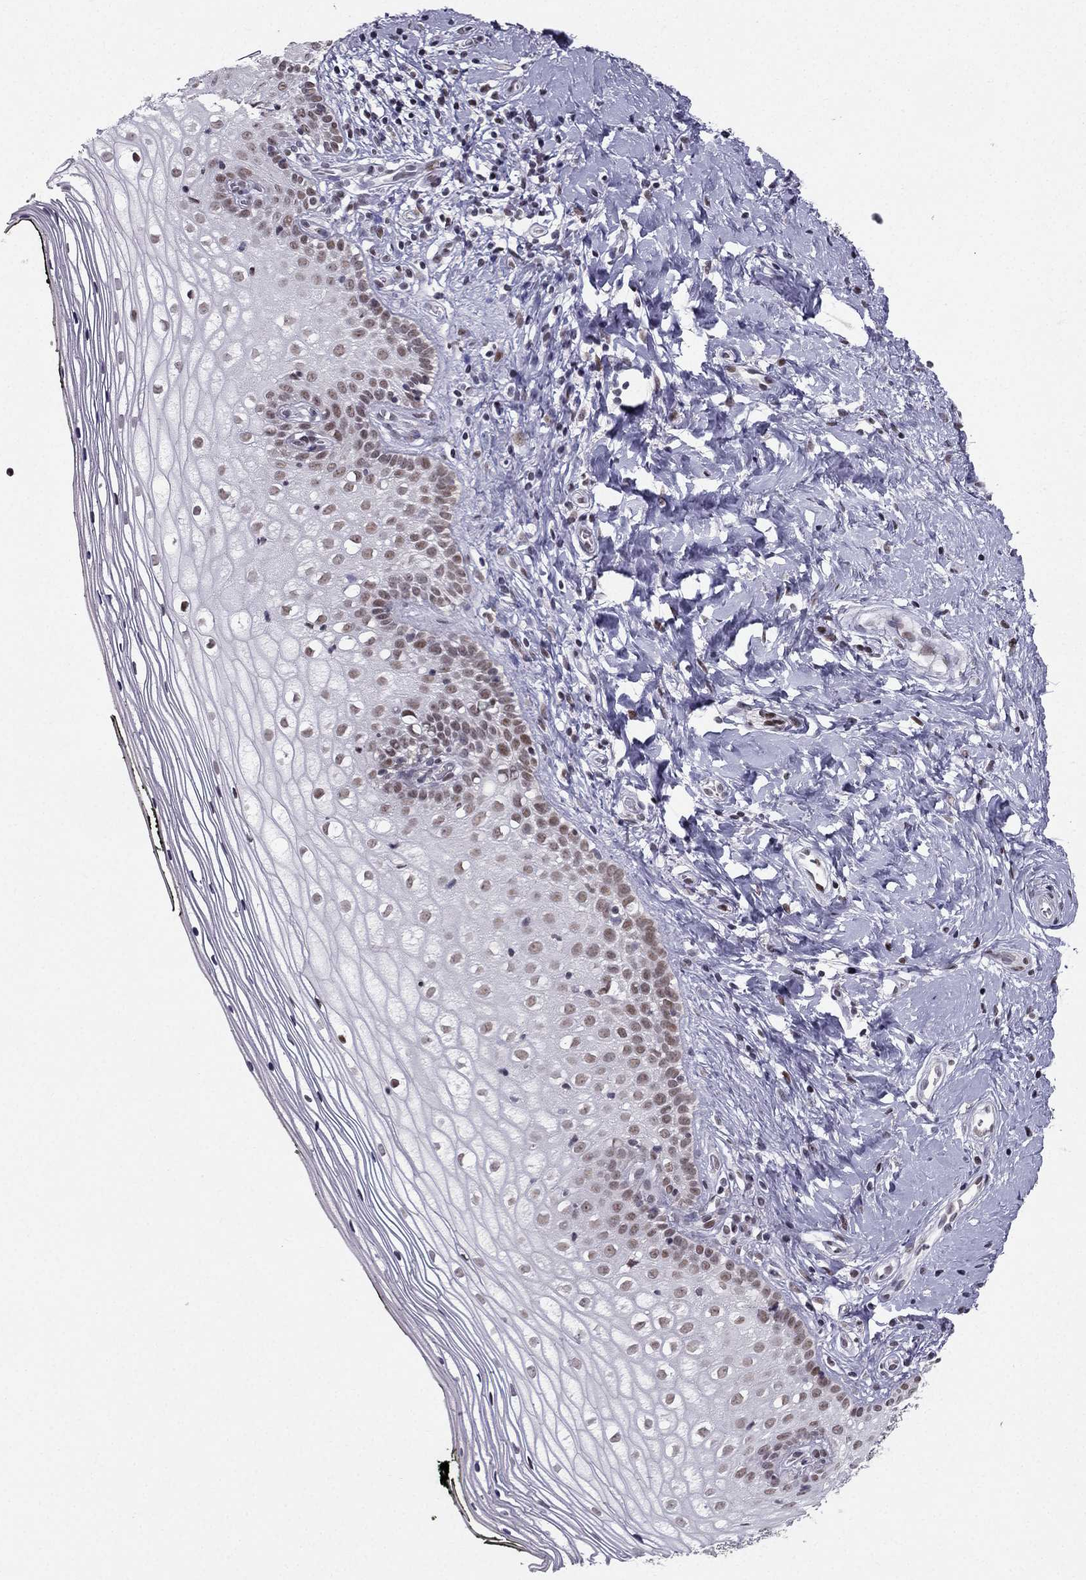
{"staining": {"intensity": "weak", "quantity": "25%-75%", "location": "nuclear"}, "tissue": "vagina", "cell_type": "Squamous epithelial cells", "image_type": "normal", "snomed": [{"axis": "morphology", "description": "Normal tissue, NOS"}, {"axis": "topography", "description": "Vagina"}], "caption": "Immunohistochemical staining of unremarkable vagina demonstrates low levels of weak nuclear expression in about 25%-75% of squamous epithelial cells.", "gene": "RPRD2", "patient": {"sex": "female", "age": 47}}